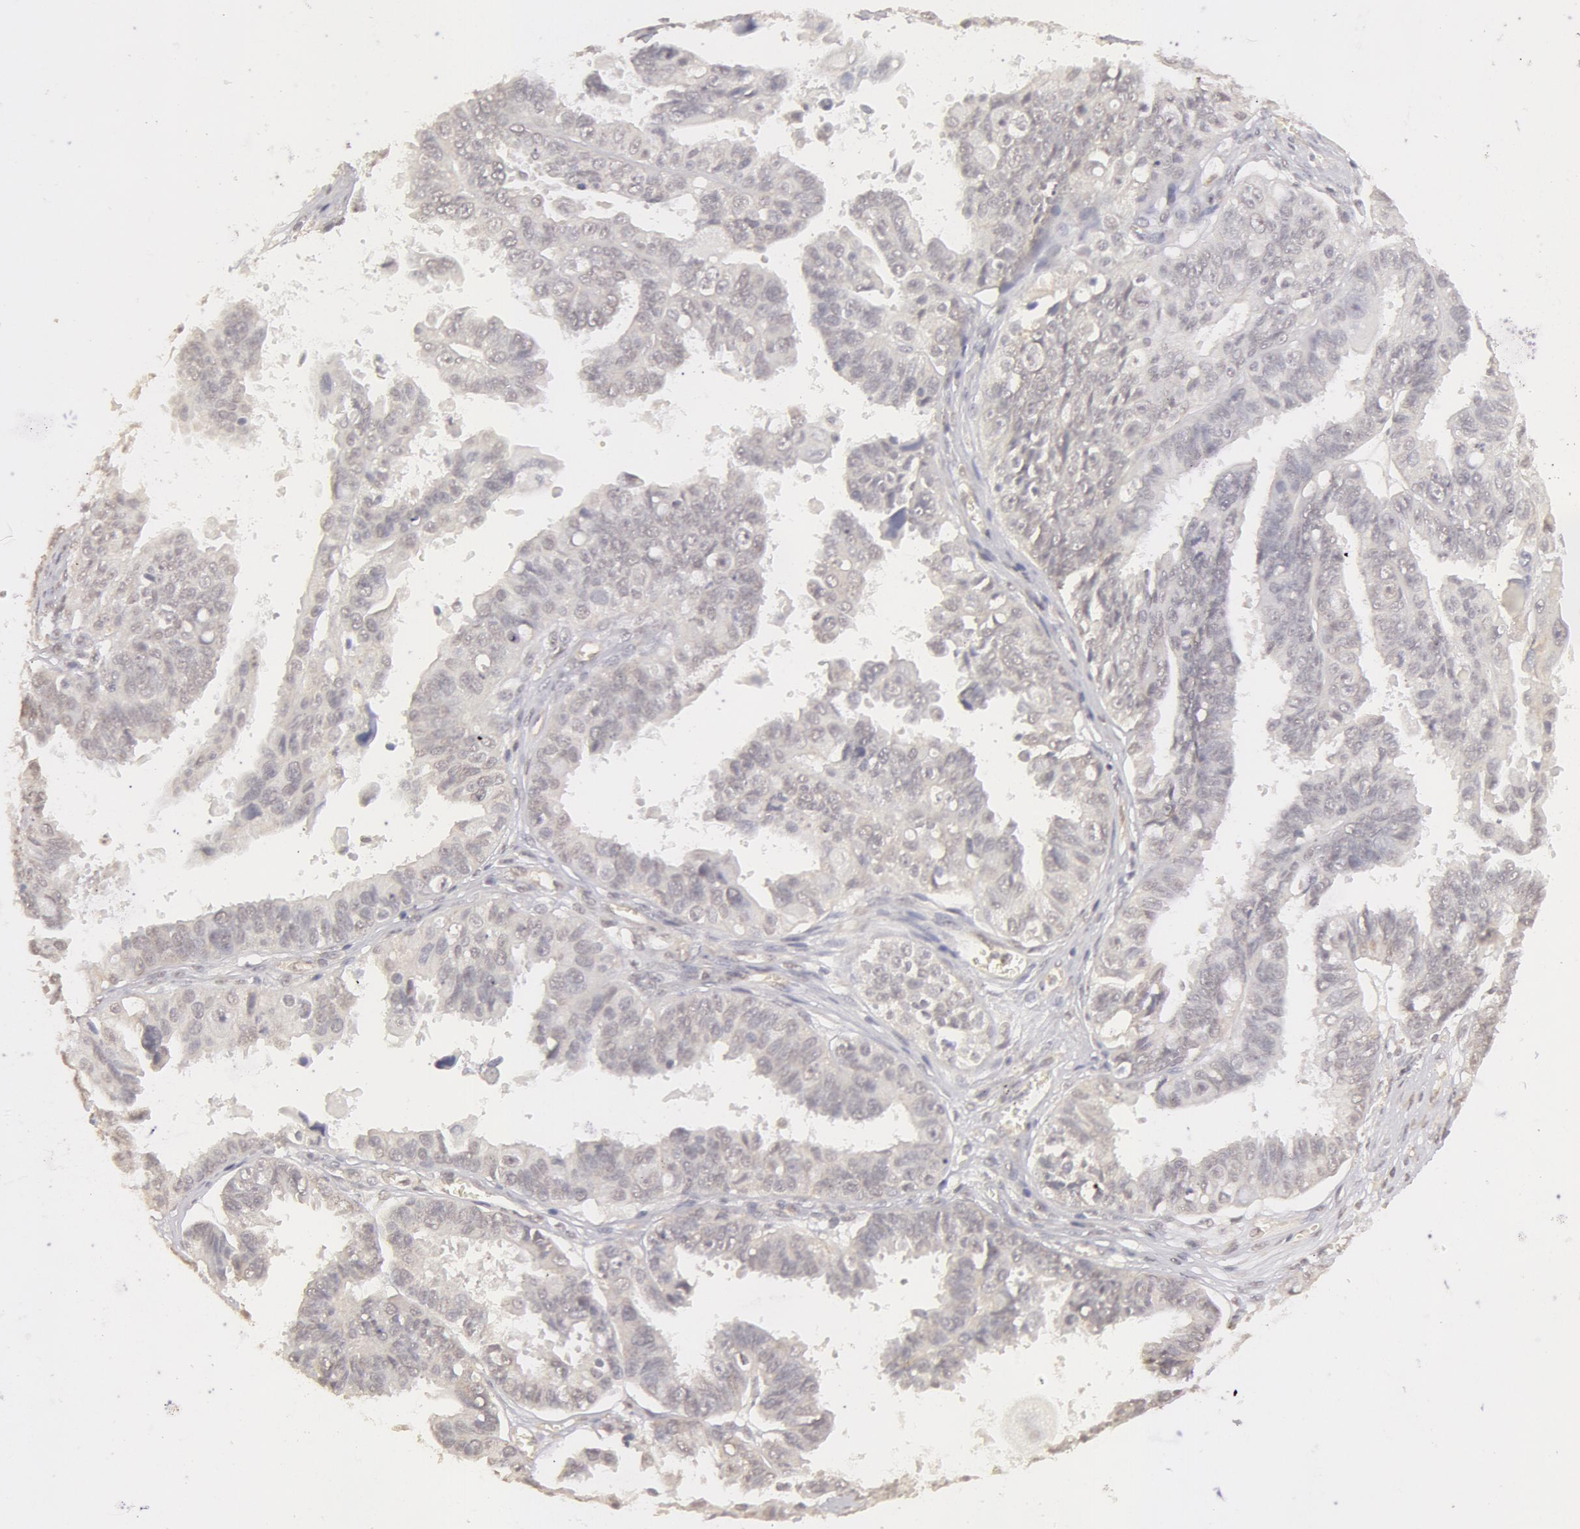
{"staining": {"intensity": "negative", "quantity": "none", "location": "none"}, "tissue": "ovarian cancer", "cell_type": "Tumor cells", "image_type": "cancer", "snomed": [{"axis": "morphology", "description": "Carcinoma, endometroid"}, {"axis": "topography", "description": "Ovary"}], "caption": "Immunohistochemical staining of human ovarian cancer displays no significant staining in tumor cells.", "gene": "ADAM10", "patient": {"sex": "female", "age": 85}}